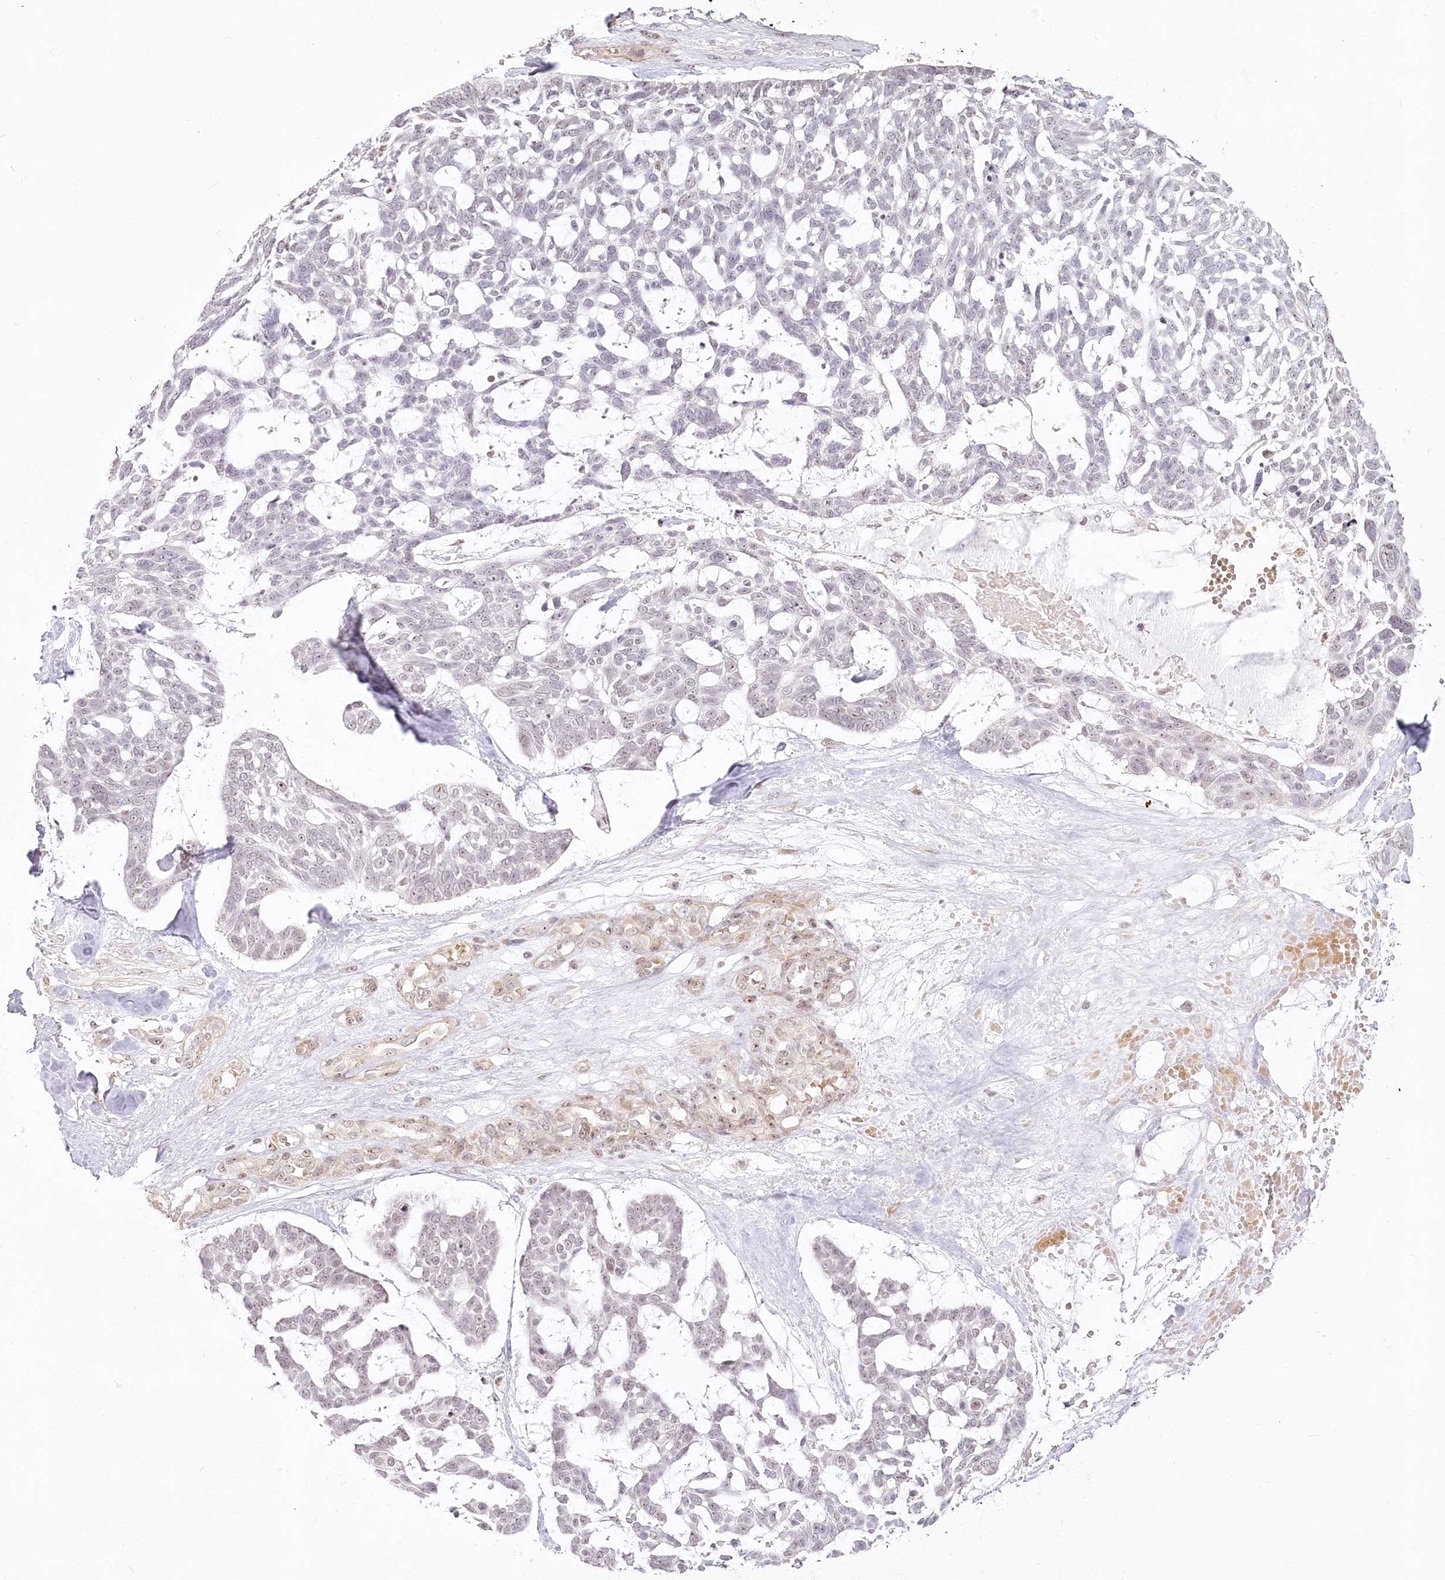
{"staining": {"intensity": "weak", "quantity": "<25%", "location": "nuclear"}, "tissue": "skin cancer", "cell_type": "Tumor cells", "image_type": "cancer", "snomed": [{"axis": "morphology", "description": "Basal cell carcinoma"}, {"axis": "topography", "description": "Skin"}], "caption": "This is a photomicrograph of immunohistochemistry (IHC) staining of skin cancer, which shows no positivity in tumor cells.", "gene": "EXOSC7", "patient": {"sex": "male", "age": 88}}